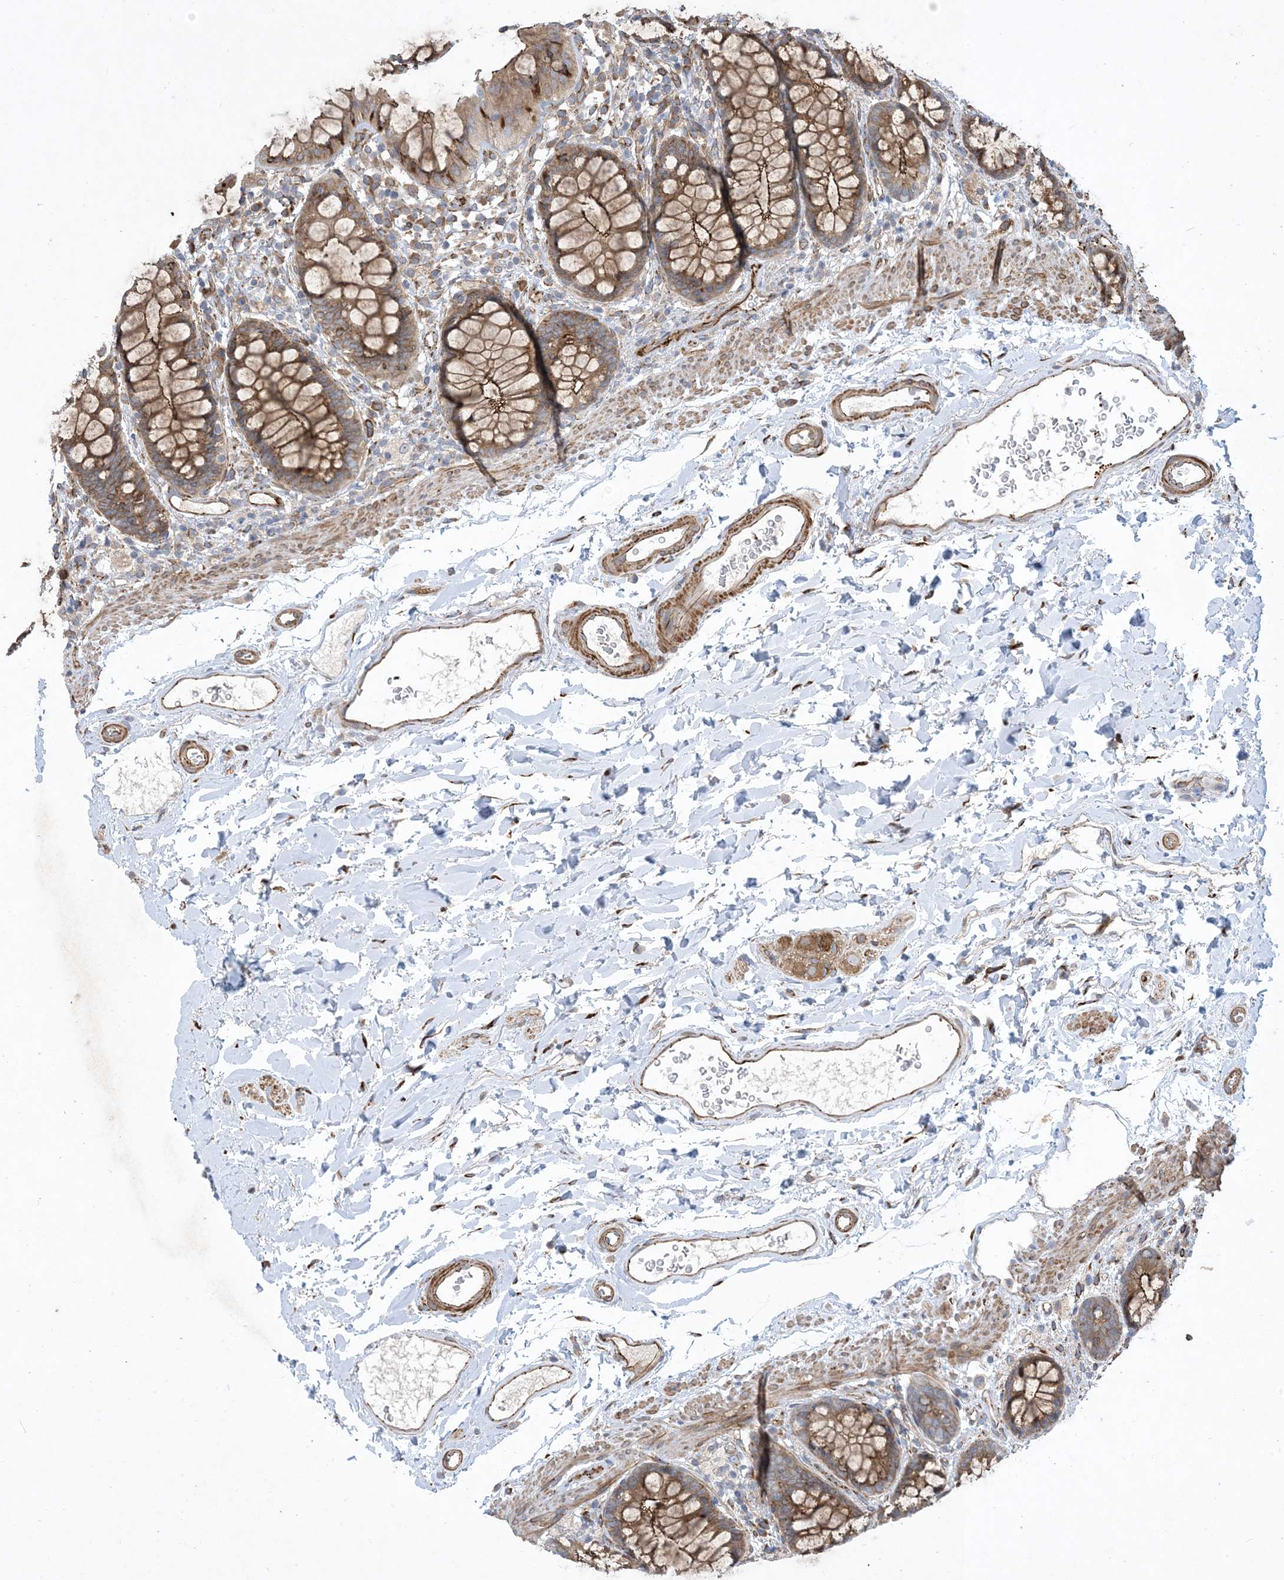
{"staining": {"intensity": "moderate", "quantity": ">75%", "location": "cytoplasmic/membranous"}, "tissue": "rectum", "cell_type": "Glandular cells", "image_type": "normal", "snomed": [{"axis": "morphology", "description": "Normal tissue, NOS"}, {"axis": "topography", "description": "Rectum"}], "caption": "An immunohistochemistry image of benign tissue is shown. Protein staining in brown shows moderate cytoplasmic/membranous positivity in rectum within glandular cells. (Stains: DAB in brown, nuclei in blue, Microscopy: brightfield microscopy at high magnification).", "gene": "OTOP1", "patient": {"sex": "female", "age": 65}}